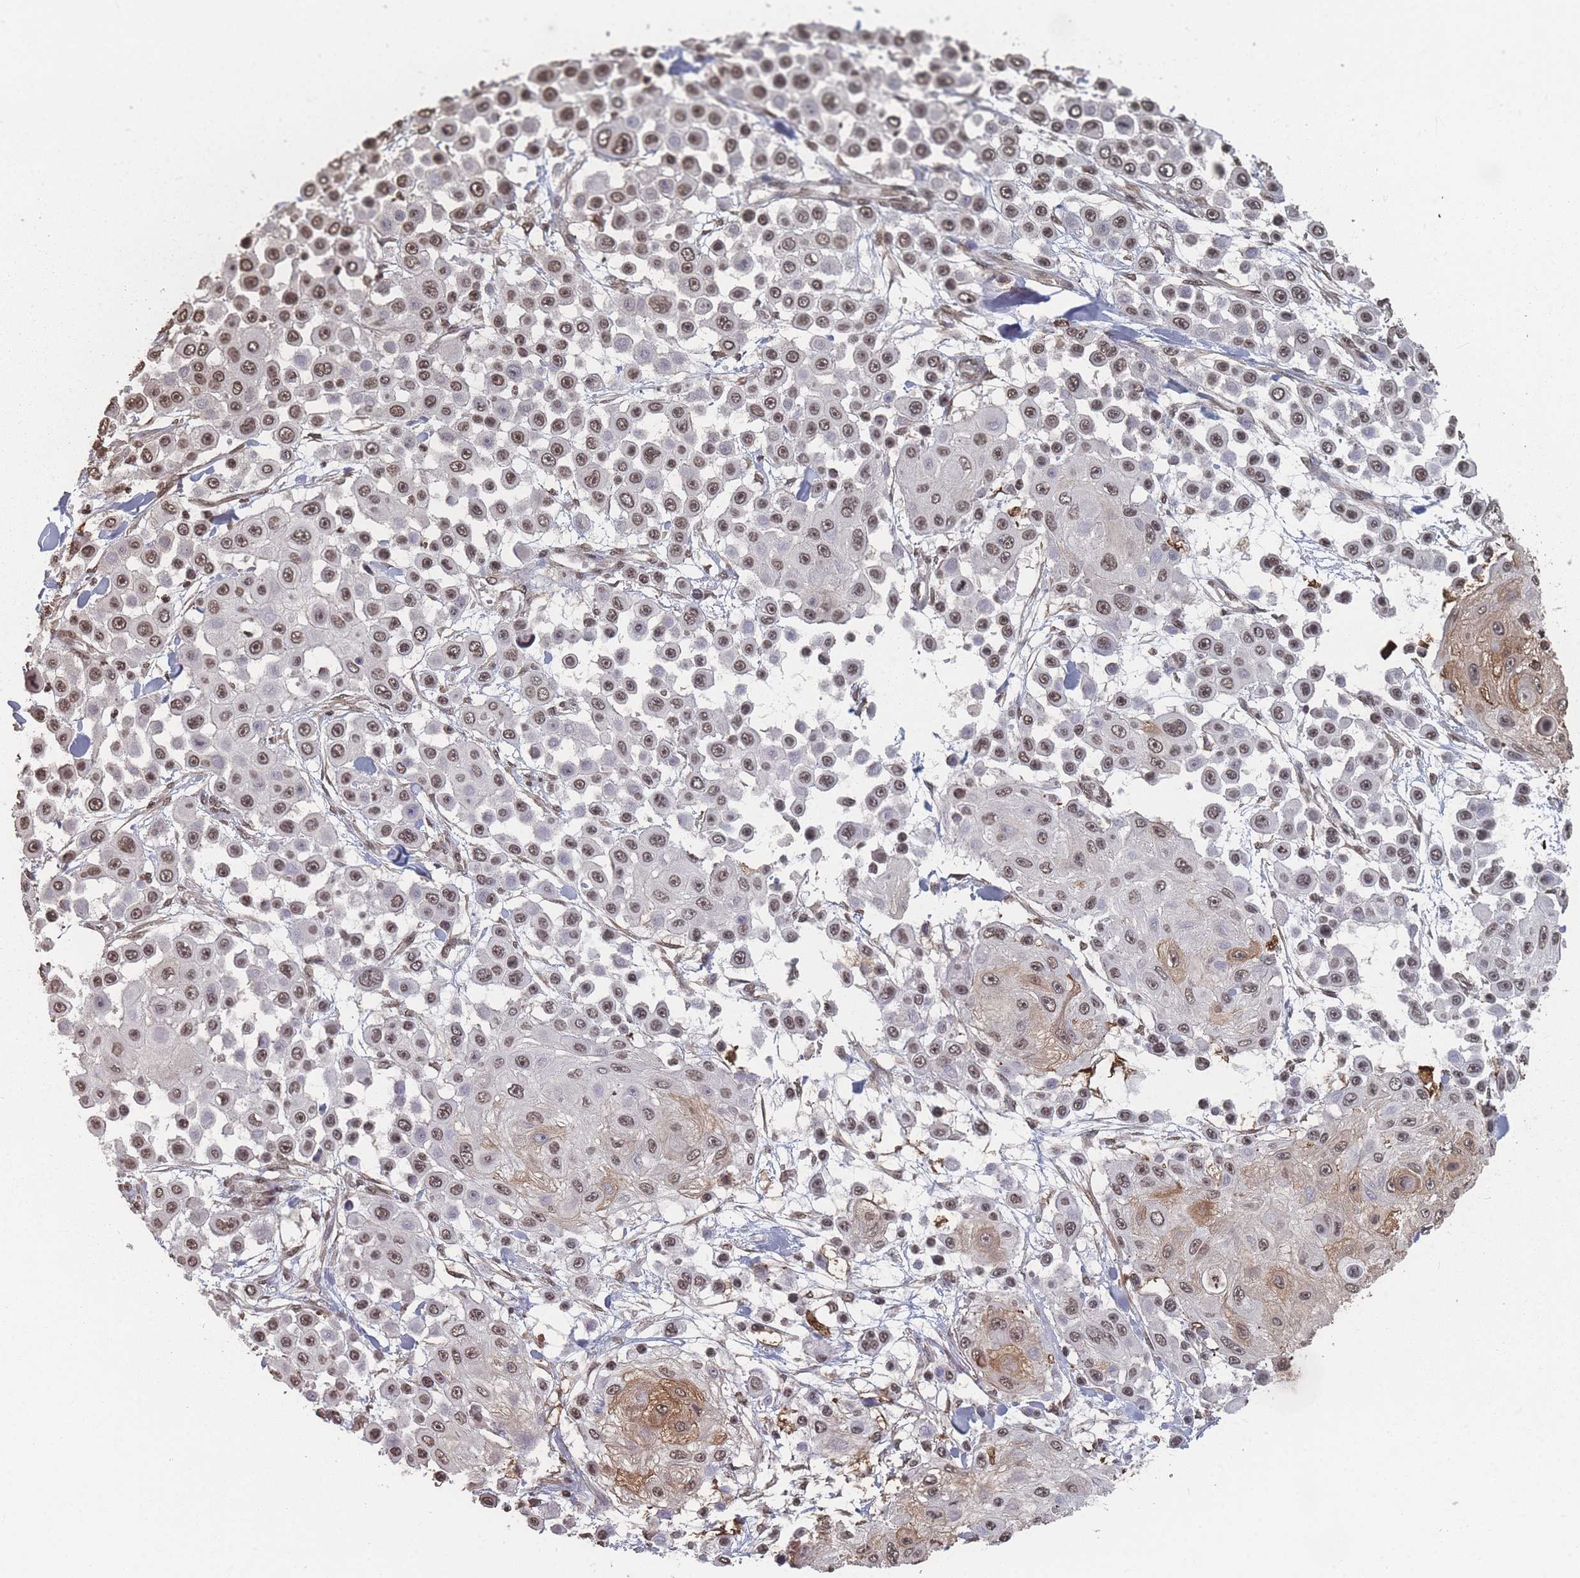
{"staining": {"intensity": "moderate", "quantity": ">75%", "location": "cytoplasmic/membranous,nuclear"}, "tissue": "skin cancer", "cell_type": "Tumor cells", "image_type": "cancer", "snomed": [{"axis": "morphology", "description": "Squamous cell carcinoma, NOS"}, {"axis": "topography", "description": "Skin"}], "caption": "This is an image of immunohistochemistry (IHC) staining of skin squamous cell carcinoma, which shows moderate staining in the cytoplasmic/membranous and nuclear of tumor cells.", "gene": "PLEKHG5", "patient": {"sex": "male", "age": 67}}